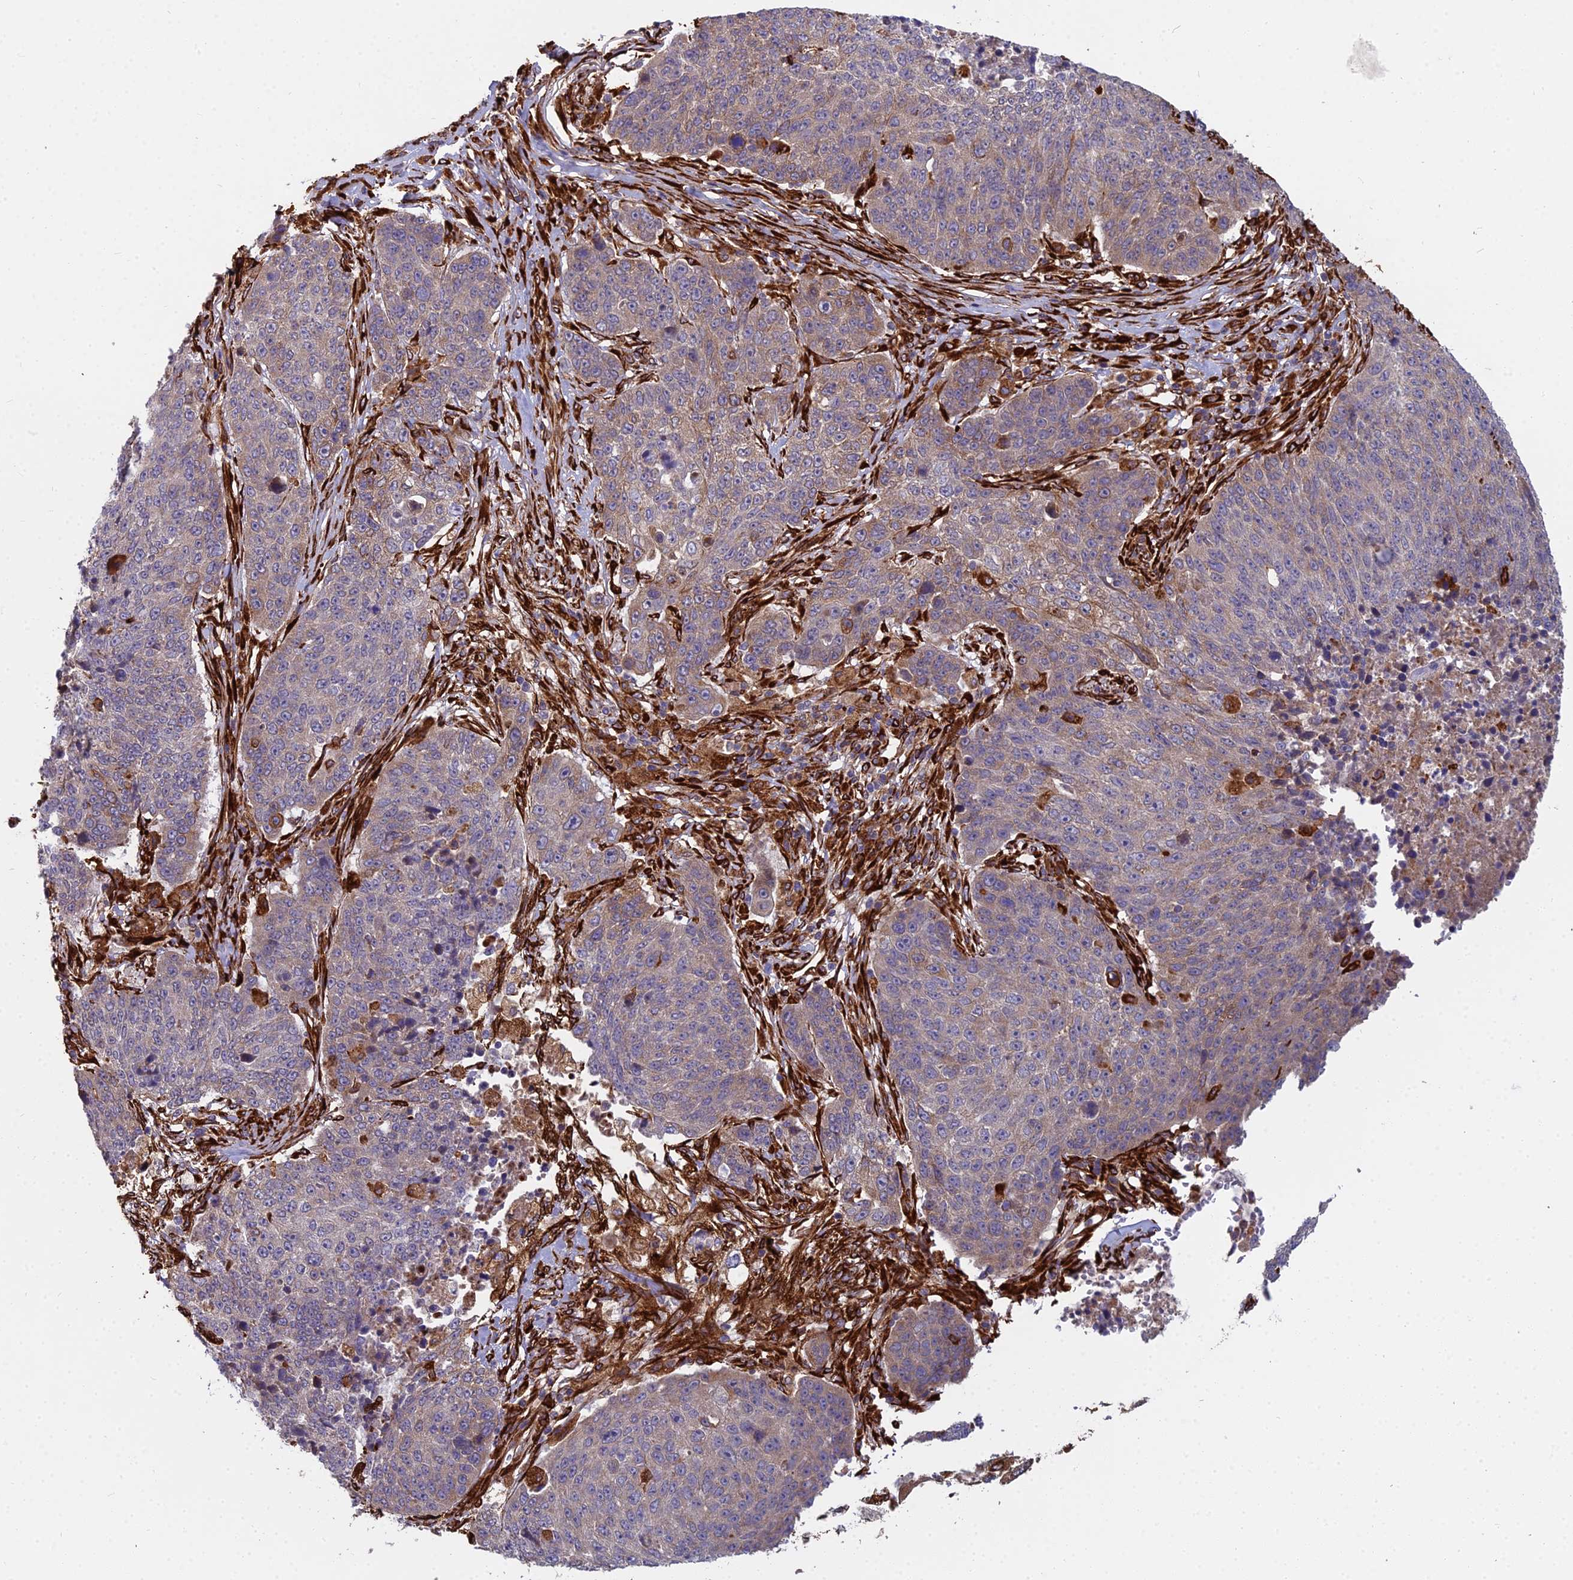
{"staining": {"intensity": "moderate", "quantity": "25%-75%", "location": "cytoplasmic/membranous"}, "tissue": "lung cancer", "cell_type": "Tumor cells", "image_type": "cancer", "snomed": [{"axis": "morphology", "description": "Normal tissue, NOS"}, {"axis": "morphology", "description": "Squamous cell carcinoma, NOS"}, {"axis": "topography", "description": "Lymph node"}, {"axis": "topography", "description": "Lung"}], "caption": "Tumor cells demonstrate medium levels of moderate cytoplasmic/membranous staining in about 25%-75% of cells in human squamous cell carcinoma (lung). (Stains: DAB (3,3'-diaminobenzidine) in brown, nuclei in blue, Microscopy: brightfield microscopy at high magnification).", "gene": "NDUFAF7", "patient": {"sex": "male", "age": 66}}